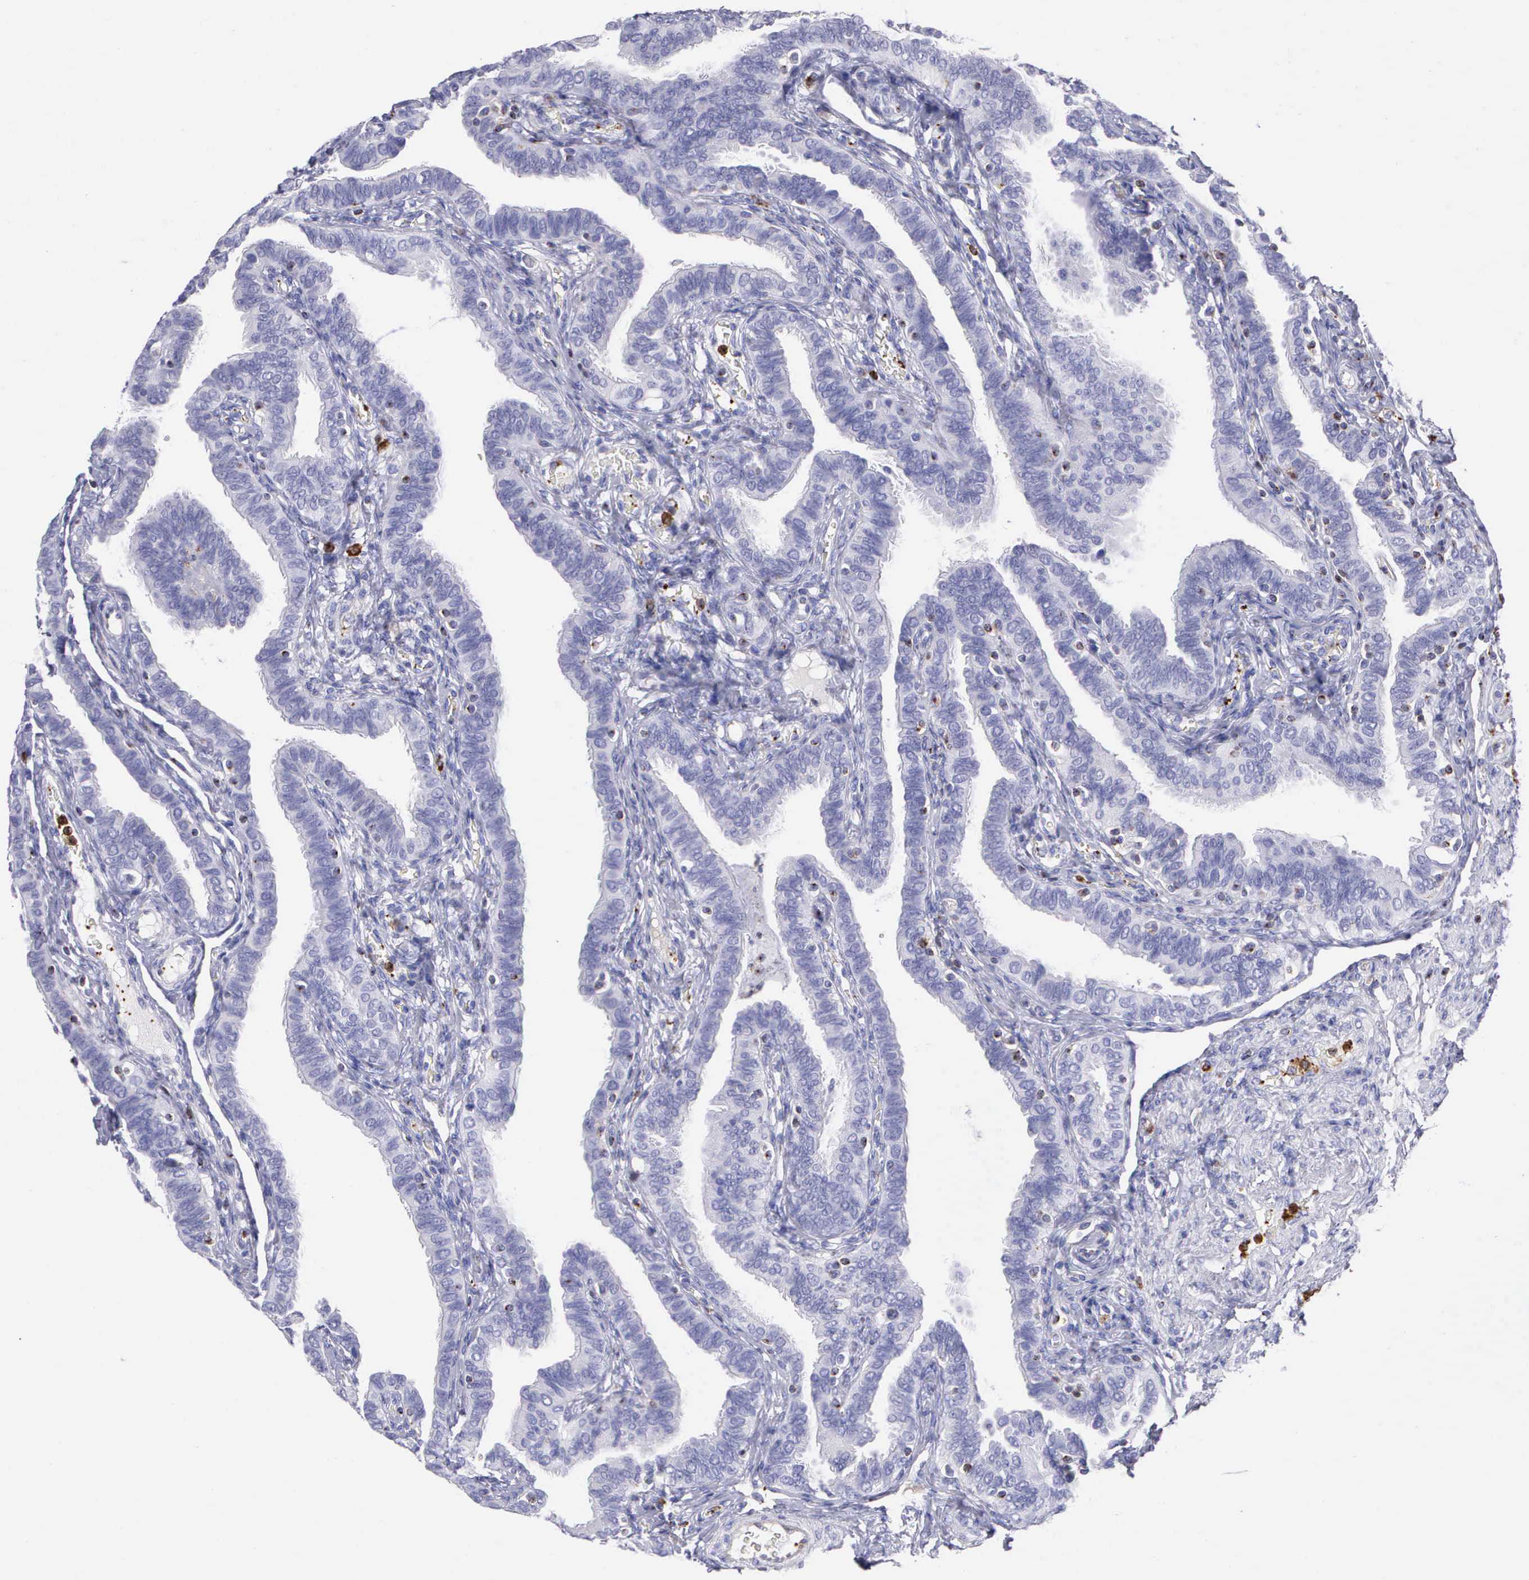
{"staining": {"intensity": "negative", "quantity": "none", "location": "none"}, "tissue": "fallopian tube", "cell_type": "Glandular cells", "image_type": "normal", "snomed": [{"axis": "morphology", "description": "Normal tissue, NOS"}, {"axis": "topography", "description": "Fallopian tube"}], "caption": "A micrograph of fallopian tube stained for a protein shows no brown staining in glandular cells.", "gene": "SRGN", "patient": {"sex": "female", "age": 38}}